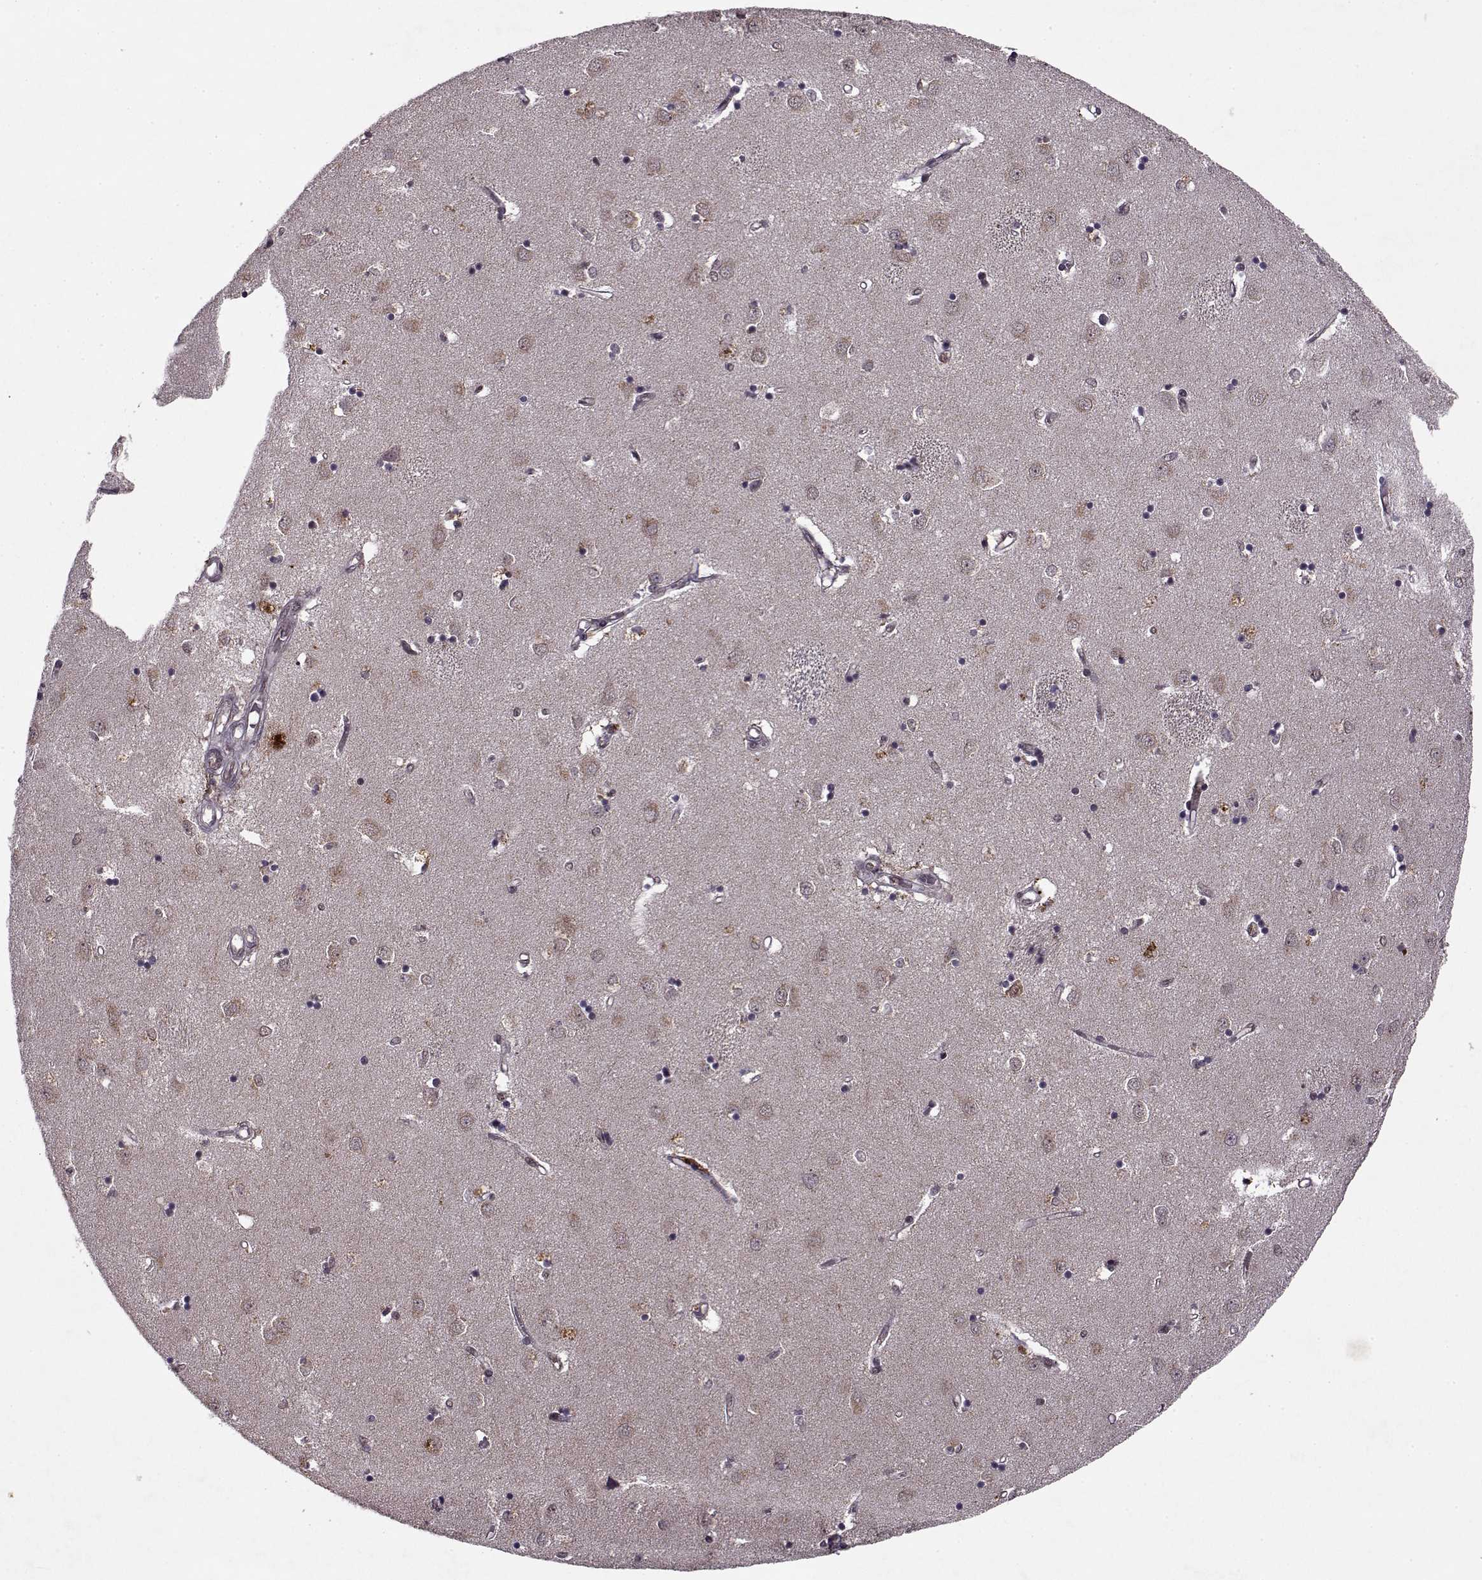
{"staining": {"intensity": "negative", "quantity": "none", "location": "none"}, "tissue": "caudate", "cell_type": "Glial cells", "image_type": "normal", "snomed": [{"axis": "morphology", "description": "Normal tissue, NOS"}, {"axis": "topography", "description": "Lateral ventricle wall"}], "caption": "The IHC image has no significant positivity in glial cells of caudate. (DAB (3,3'-diaminobenzidine) immunohistochemistry visualized using brightfield microscopy, high magnification).", "gene": "PSMA7", "patient": {"sex": "male", "age": 54}}